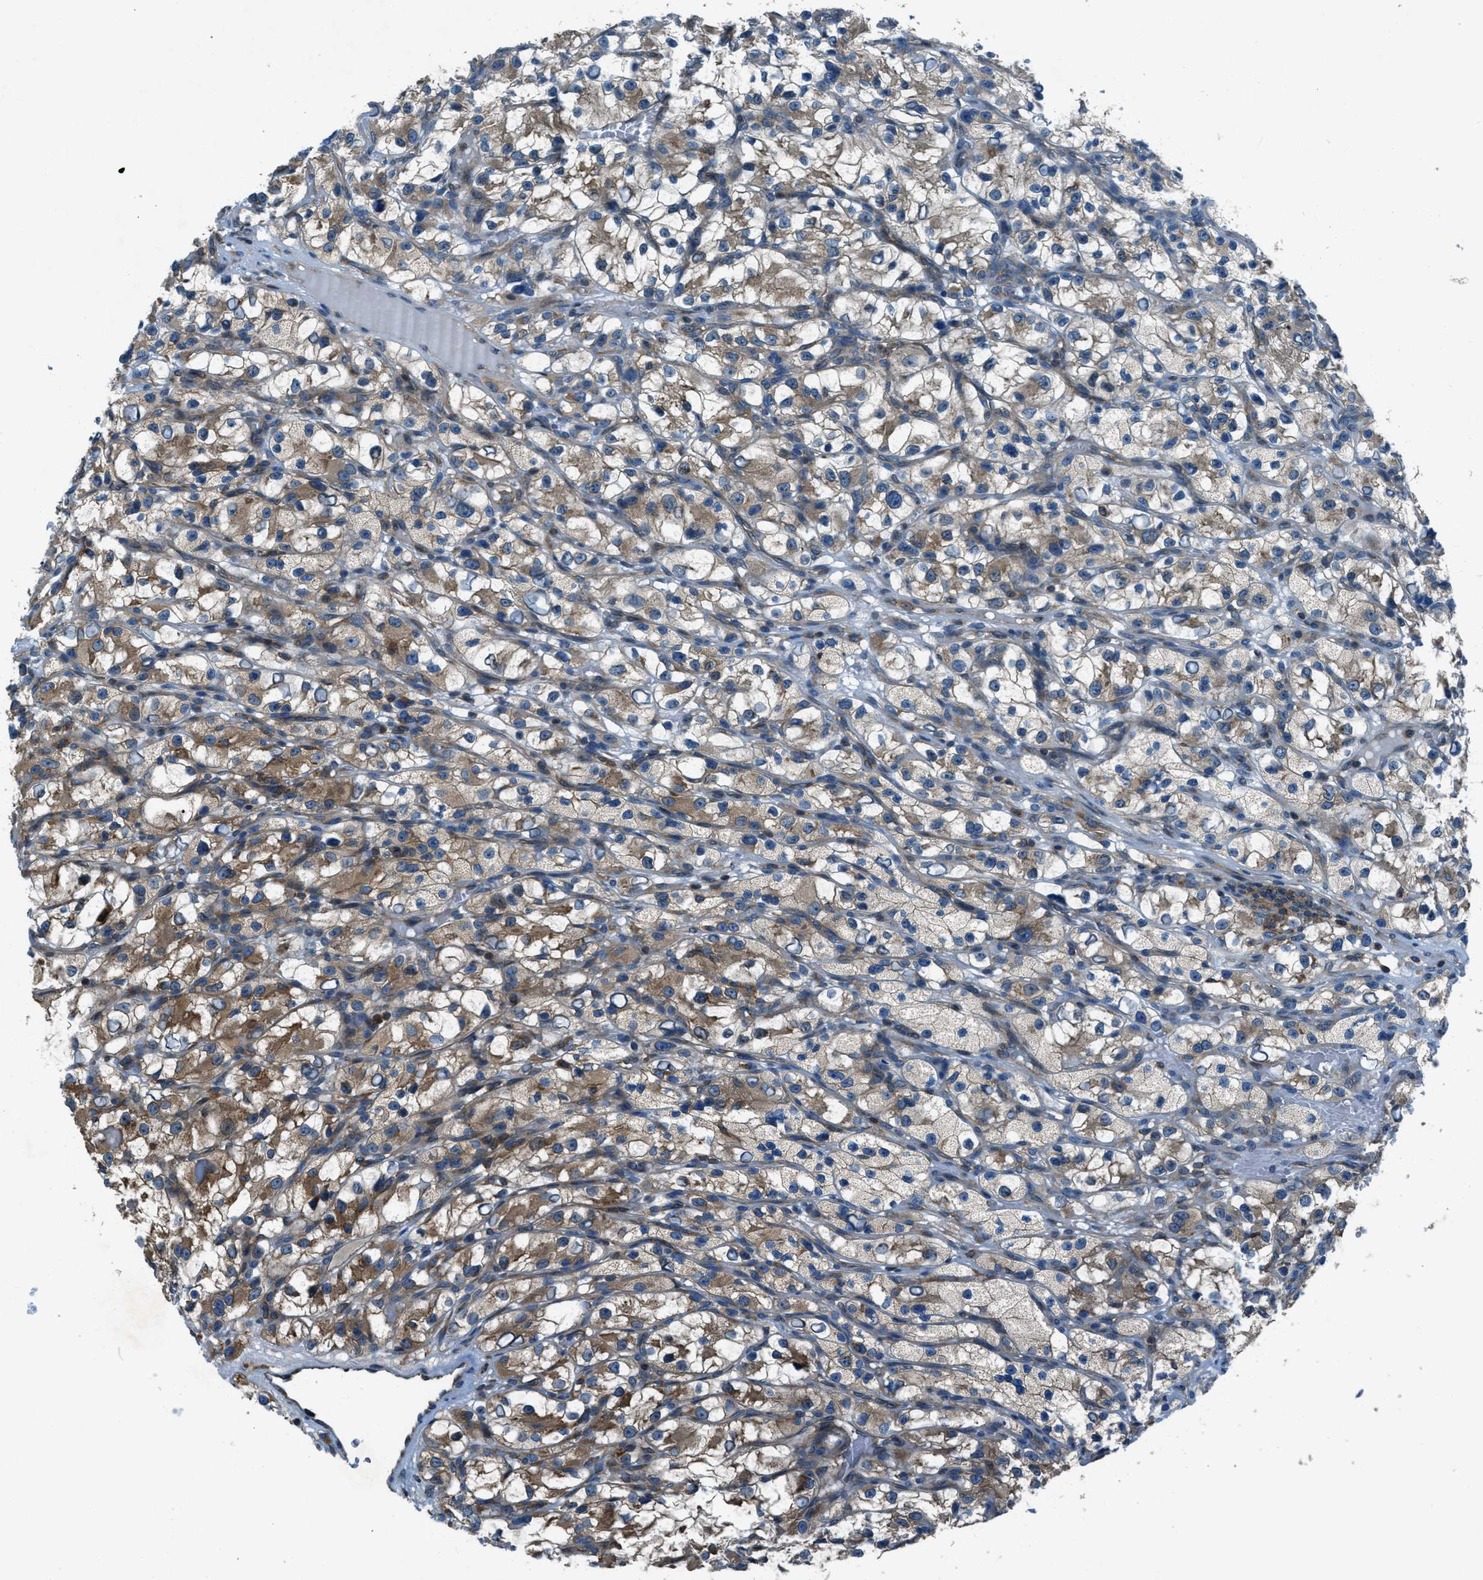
{"staining": {"intensity": "moderate", "quantity": ">75%", "location": "cytoplasmic/membranous"}, "tissue": "renal cancer", "cell_type": "Tumor cells", "image_type": "cancer", "snomed": [{"axis": "morphology", "description": "Adenocarcinoma, NOS"}, {"axis": "topography", "description": "Kidney"}], "caption": "Renal cancer (adenocarcinoma) tissue exhibits moderate cytoplasmic/membranous positivity in approximately >75% of tumor cells, visualized by immunohistochemistry. The protein of interest is stained brown, and the nuclei are stained in blue (DAB (3,3'-diaminobenzidine) IHC with brightfield microscopy, high magnification).", "gene": "ARFGAP2", "patient": {"sex": "female", "age": 57}}